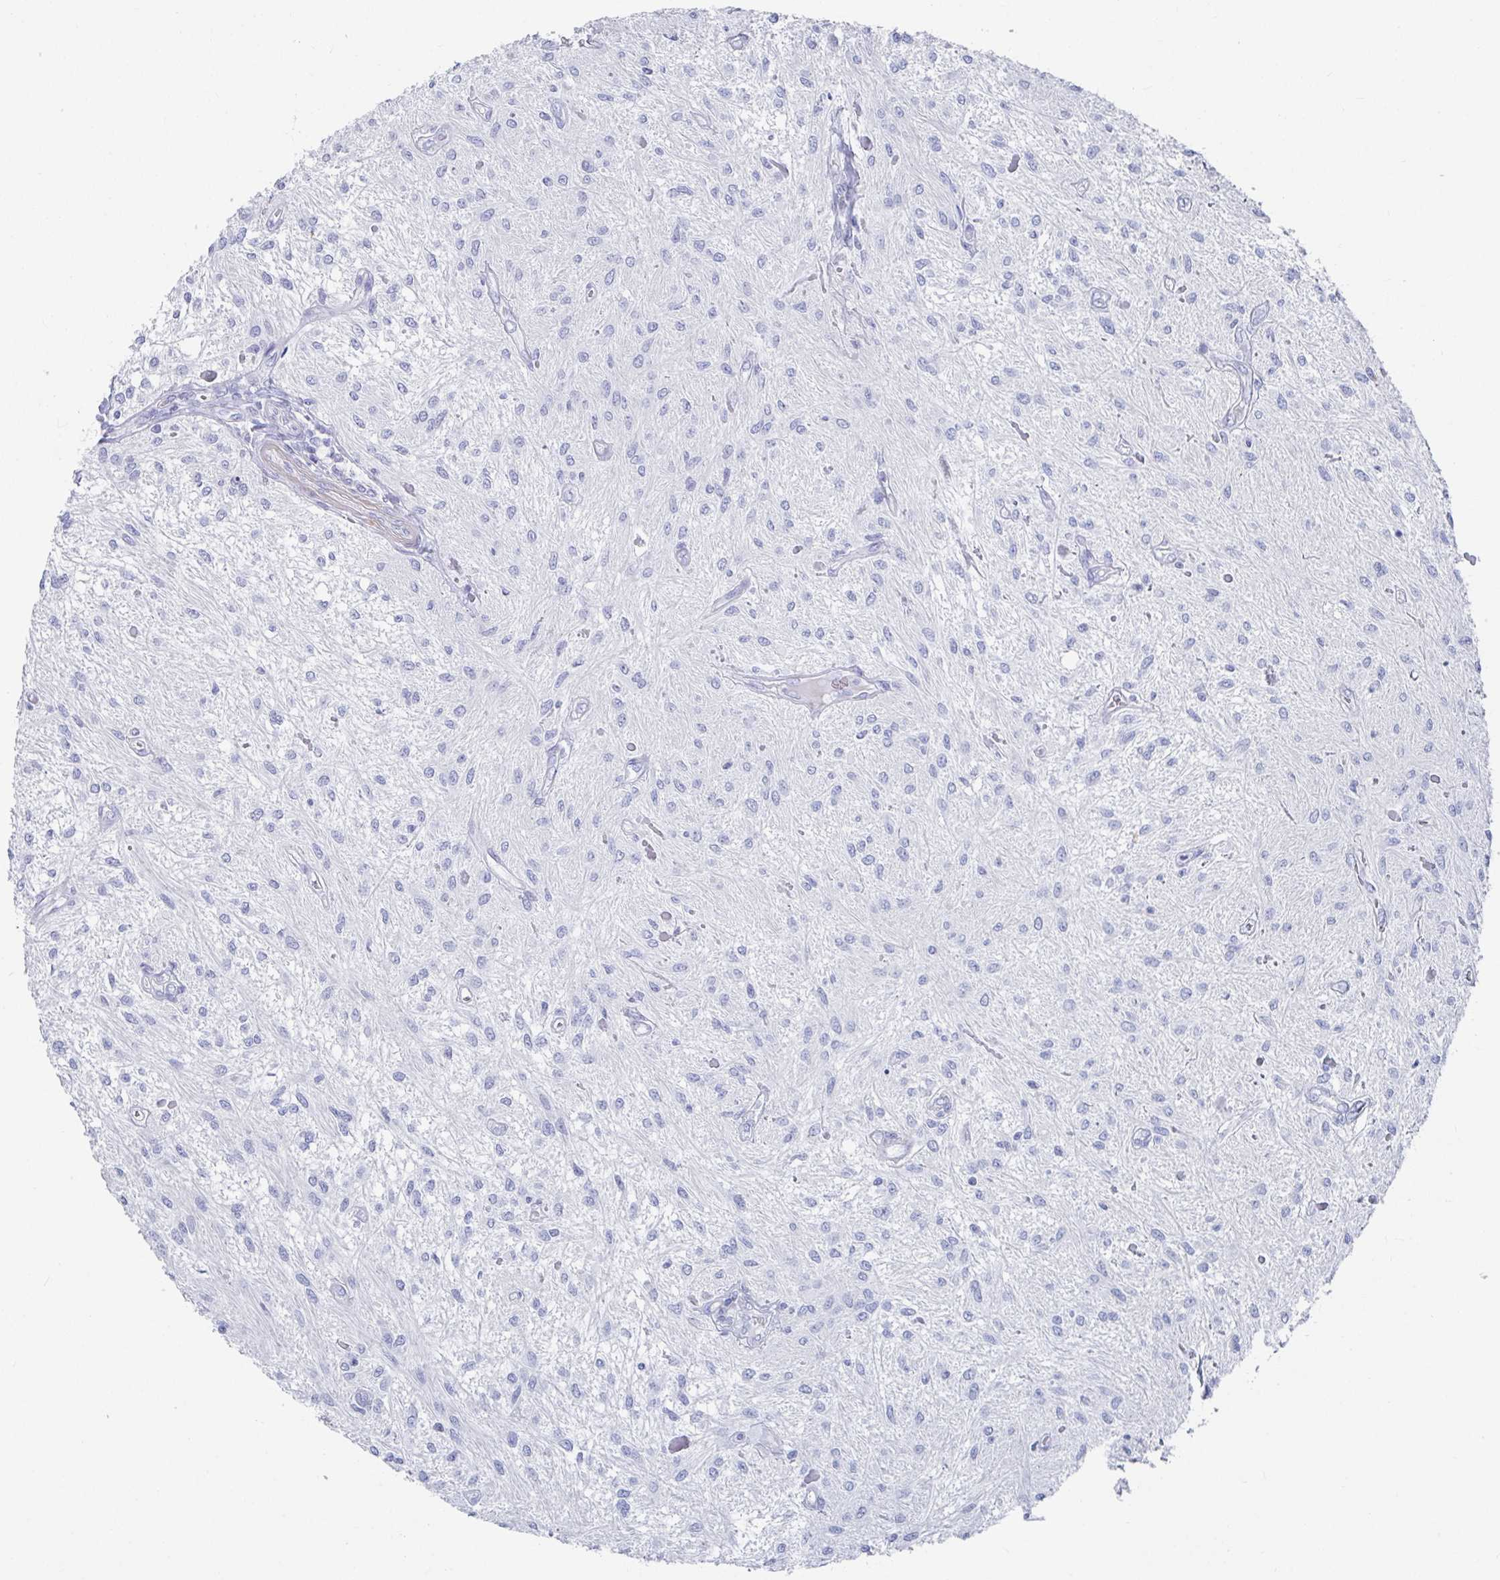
{"staining": {"intensity": "negative", "quantity": "none", "location": "none"}, "tissue": "glioma", "cell_type": "Tumor cells", "image_type": "cancer", "snomed": [{"axis": "morphology", "description": "Glioma, malignant, Low grade"}, {"axis": "topography", "description": "Cerebellum"}], "caption": "This is an immunohistochemistry histopathology image of human low-grade glioma (malignant). There is no positivity in tumor cells.", "gene": "ZFP82", "patient": {"sex": "female", "age": 14}}